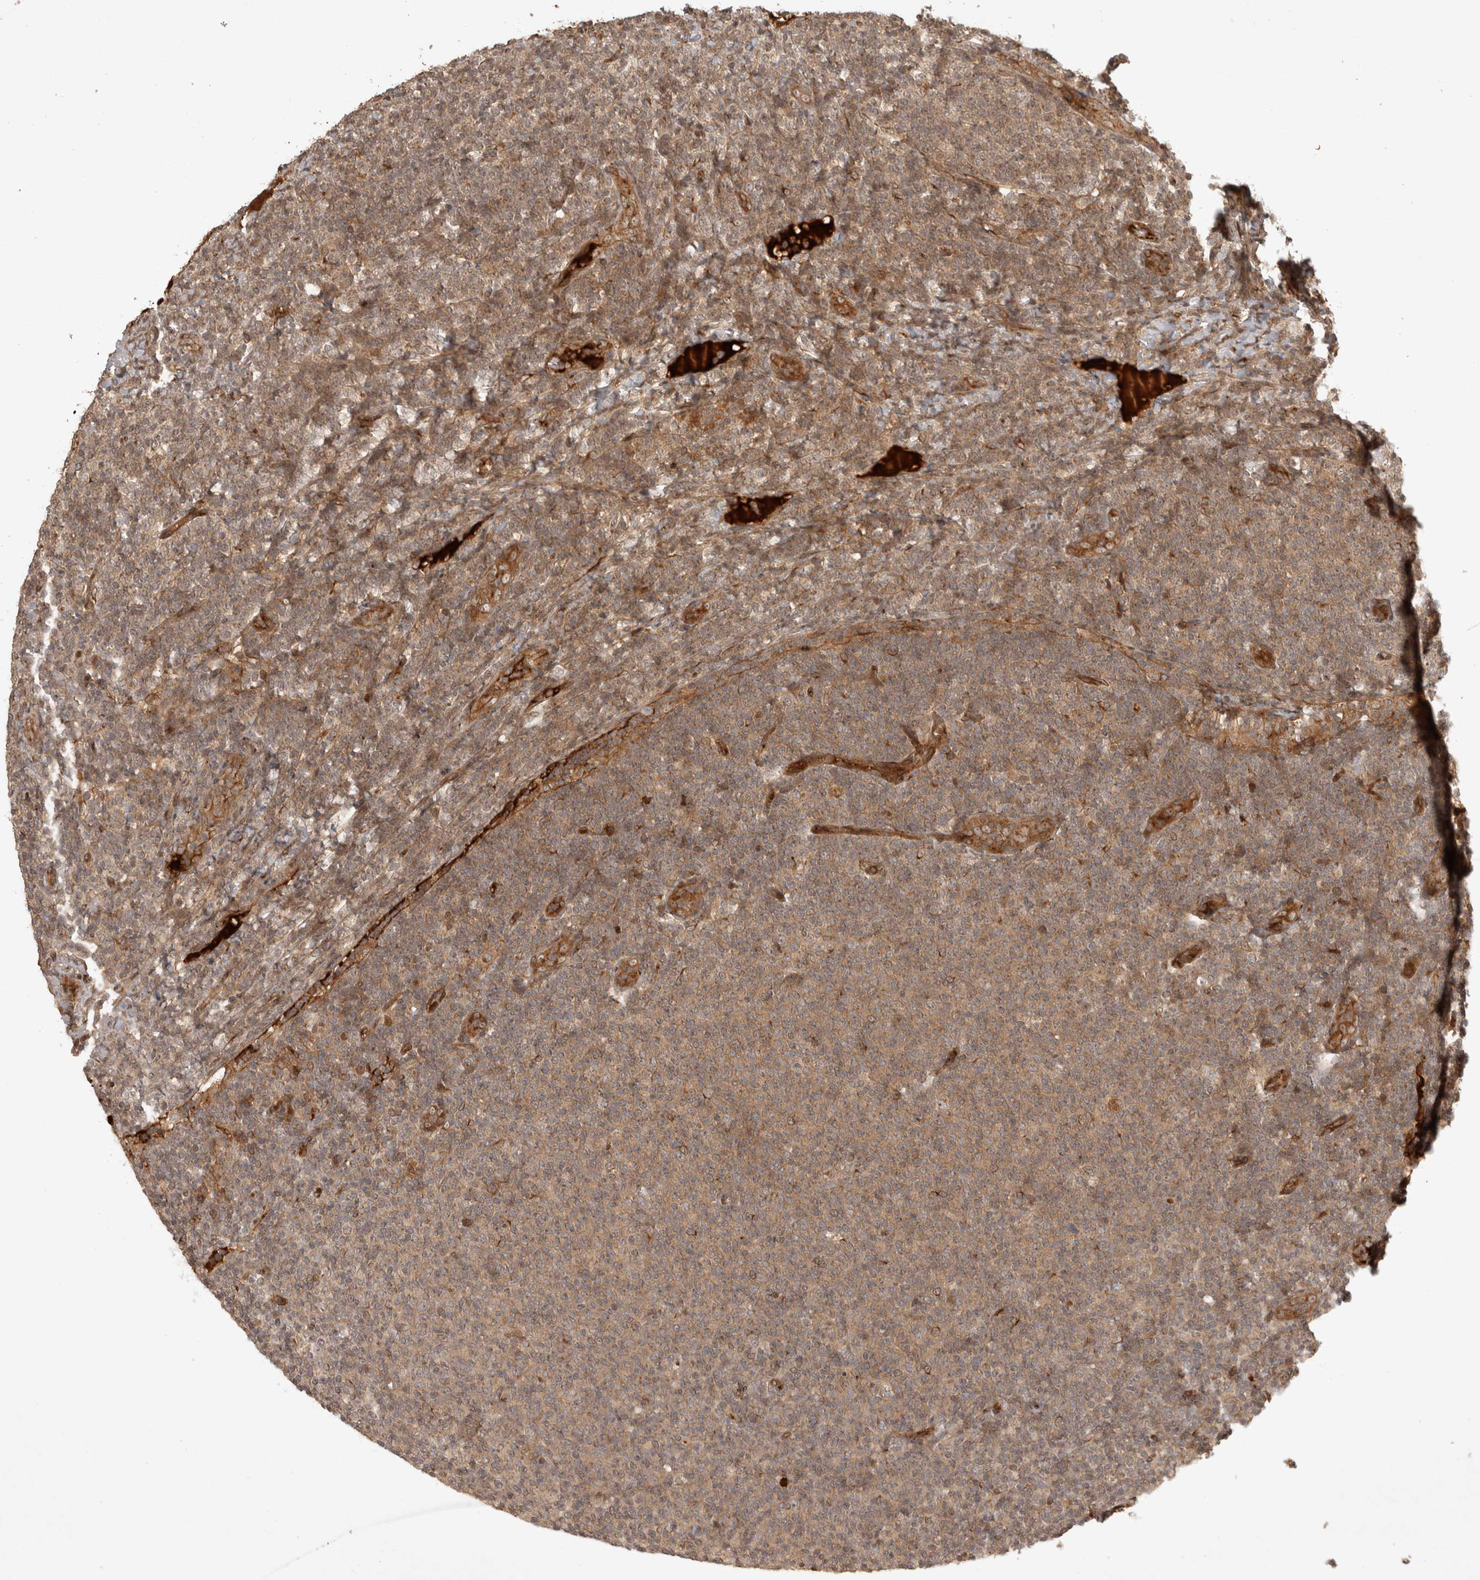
{"staining": {"intensity": "weak", "quantity": ">75%", "location": "cytoplasmic/membranous"}, "tissue": "lymphoma", "cell_type": "Tumor cells", "image_type": "cancer", "snomed": [{"axis": "morphology", "description": "Malignant lymphoma, non-Hodgkin's type, Low grade"}, {"axis": "topography", "description": "Lymph node"}], "caption": "A high-resolution micrograph shows IHC staining of lymphoma, which shows weak cytoplasmic/membranous staining in about >75% of tumor cells.", "gene": "CAMSAP2", "patient": {"sex": "male", "age": 66}}